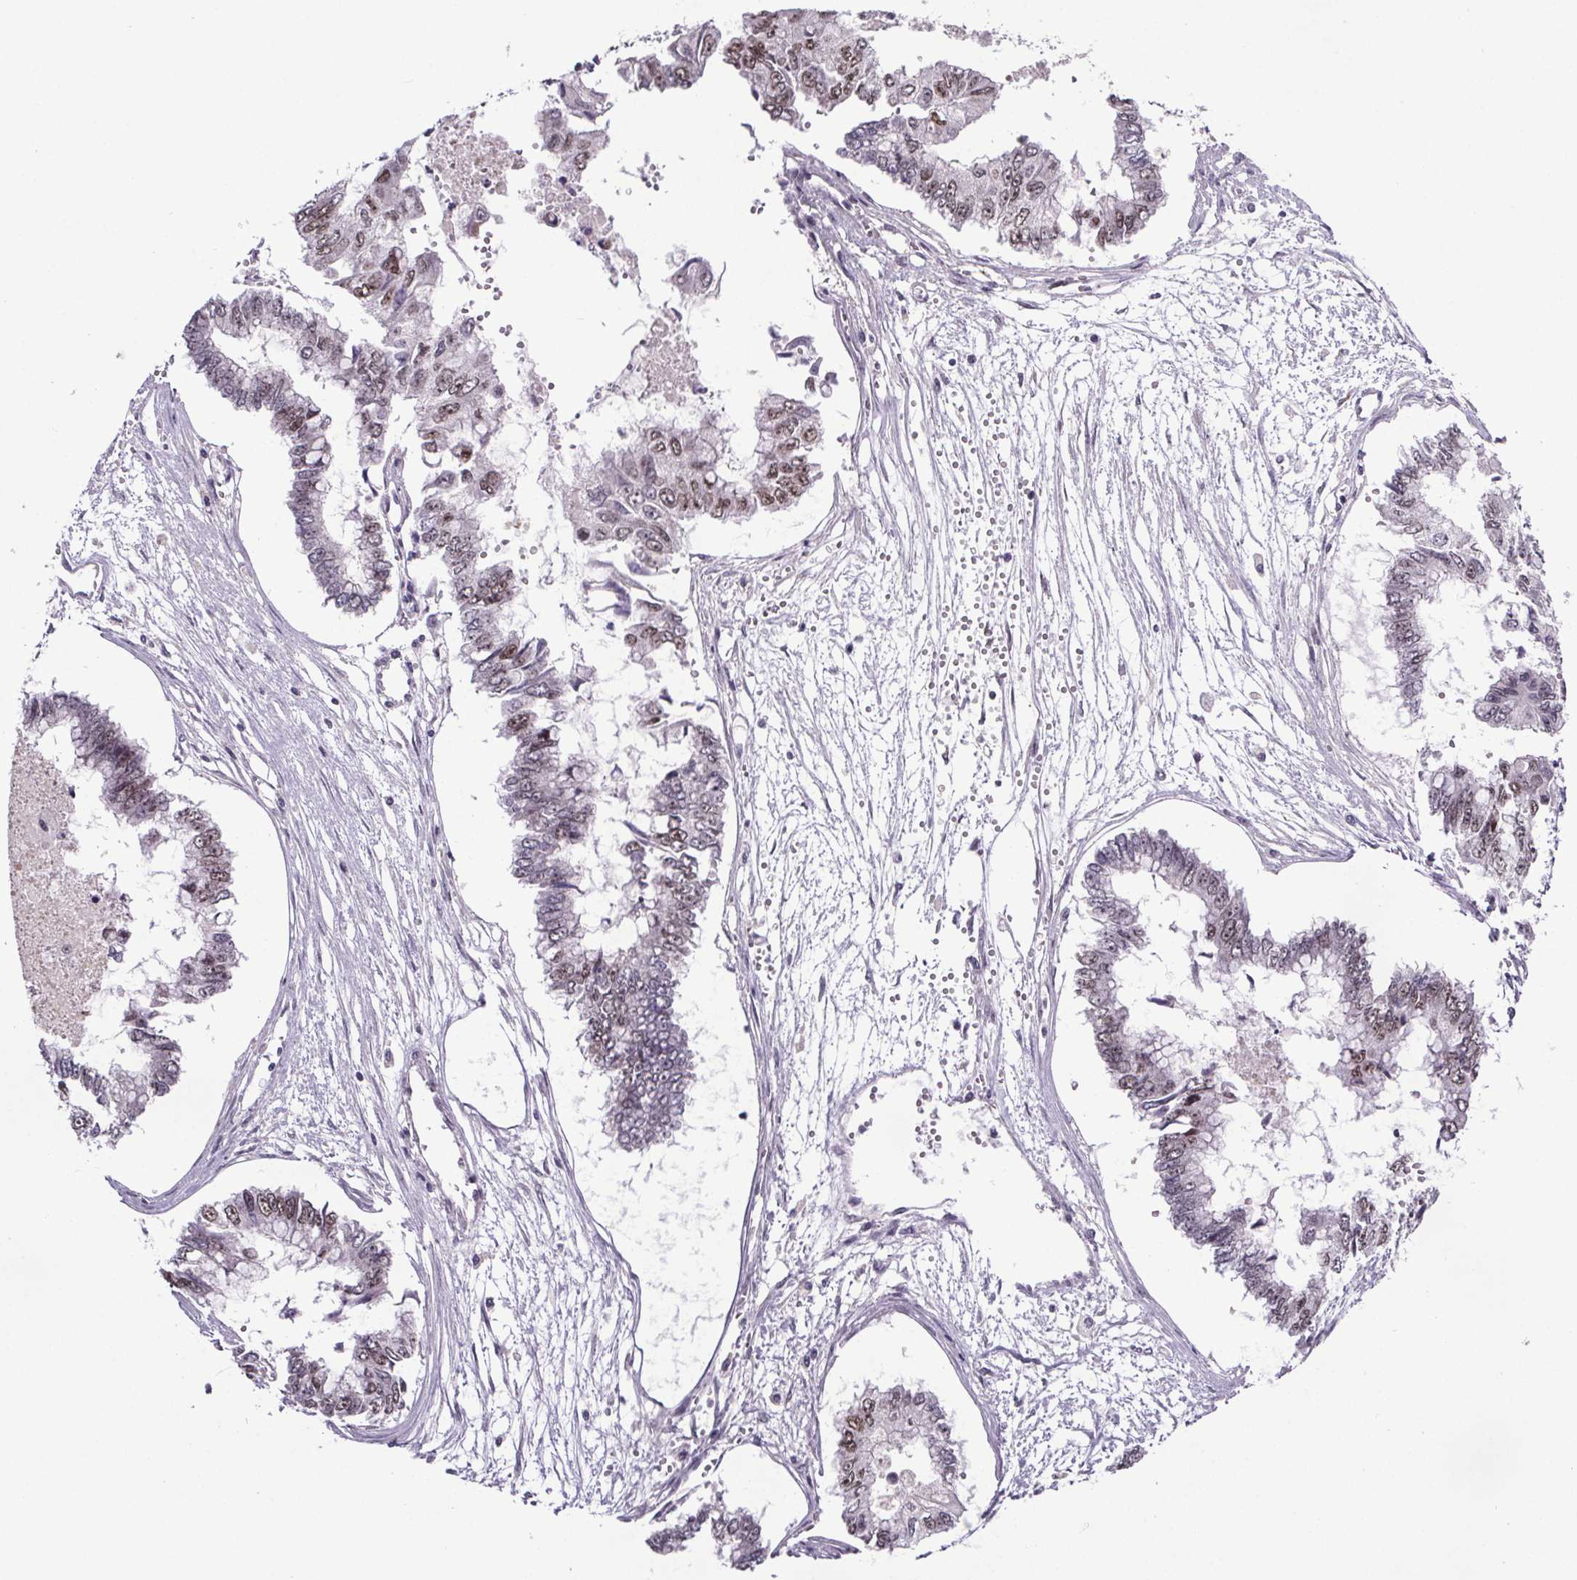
{"staining": {"intensity": "moderate", "quantity": "25%-75%", "location": "nuclear"}, "tissue": "ovarian cancer", "cell_type": "Tumor cells", "image_type": "cancer", "snomed": [{"axis": "morphology", "description": "Cystadenocarcinoma, mucinous, NOS"}, {"axis": "topography", "description": "Ovary"}], "caption": "Tumor cells display moderate nuclear positivity in approximately 25%-75% of cells in mucinous cystadenocarcinoma (ovarian).", "gene": "ATMIN", "patient": {"sex": "female", "age": 72}}